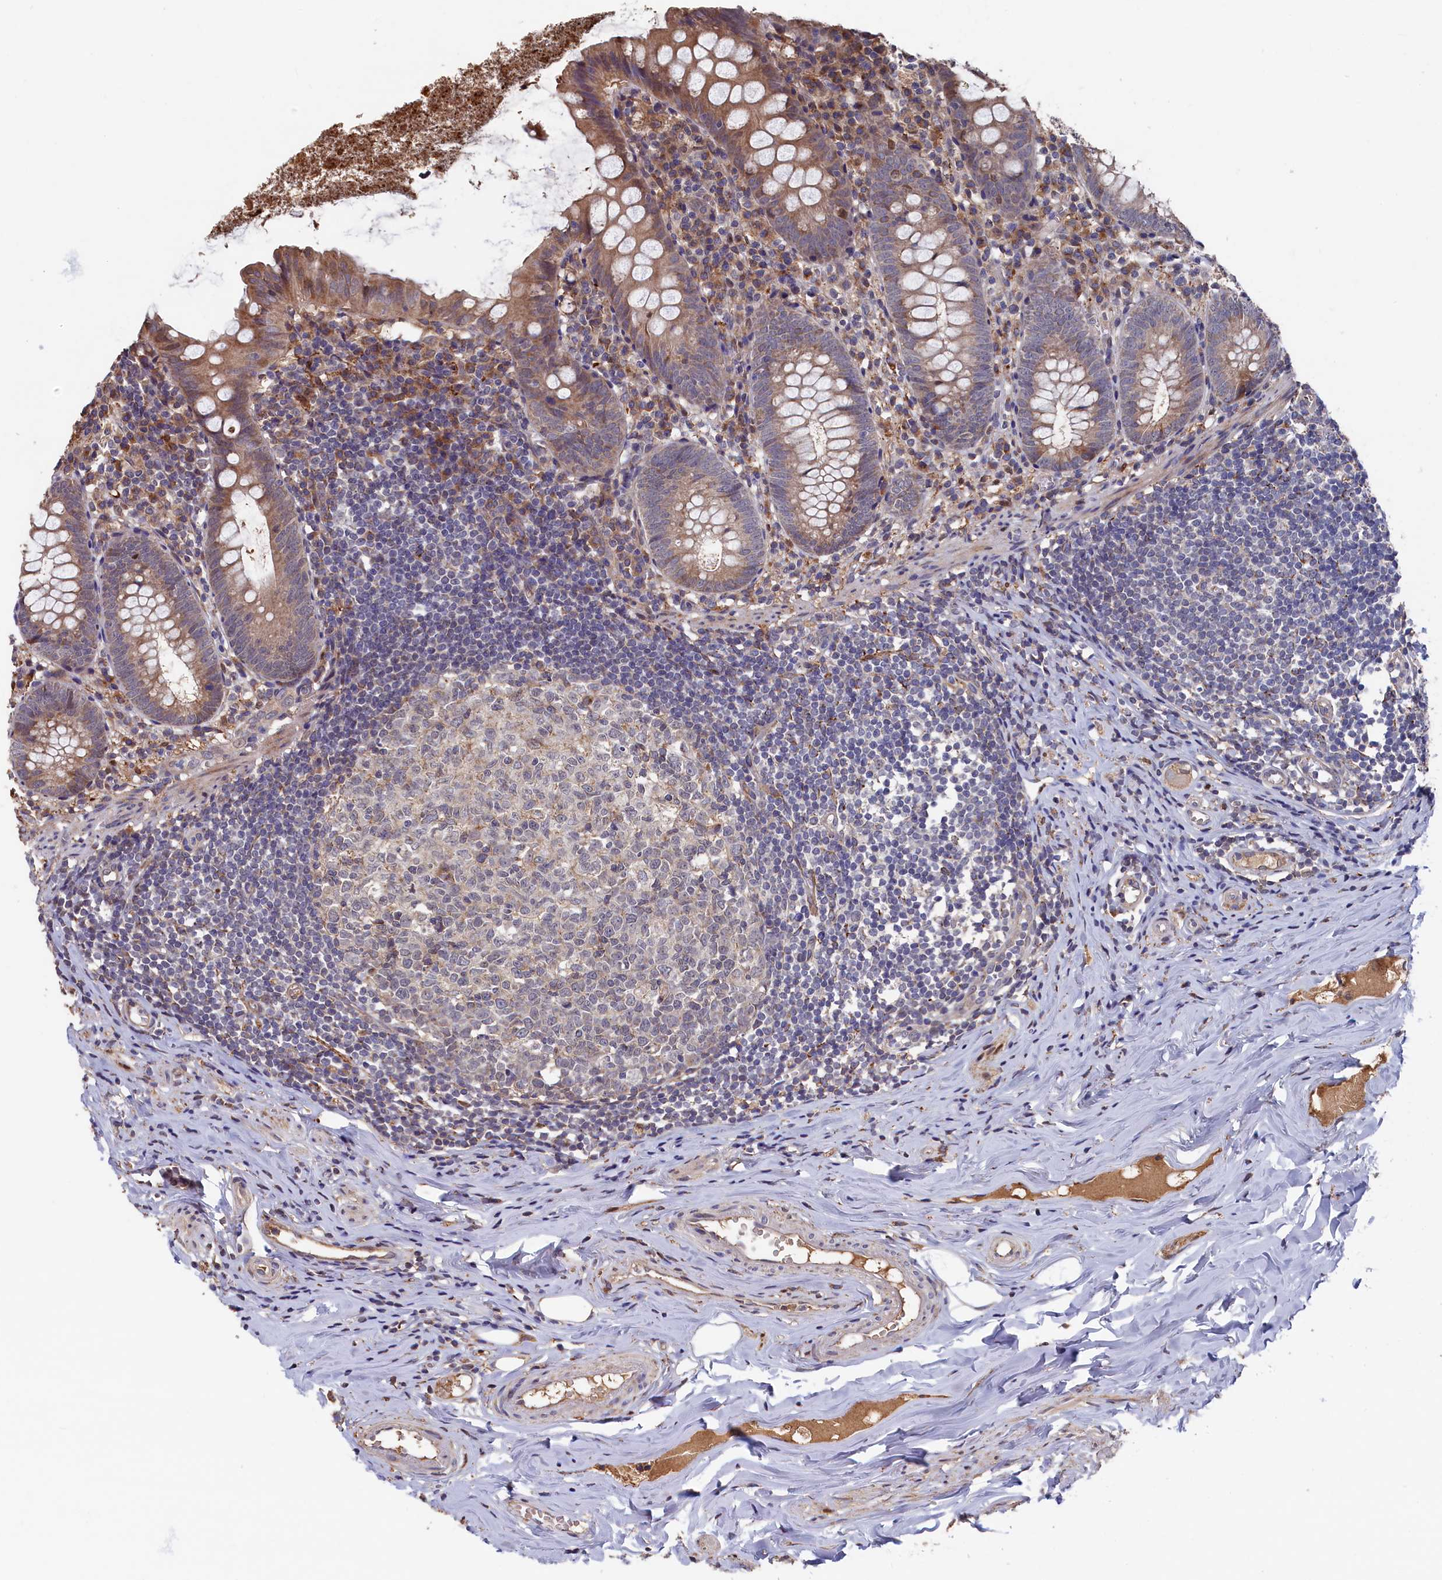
{"staining": {"intensity": "moderate", "quantity": "25%-75%", "location": "cytoplasmic/membranous"}, "tissue": "appendix", "cell_type": "Glandular cells", "image_type": "normal", "snomed": [{"axis": "morphology", "description": "Normal tissue, NOS"}, {"axis": "topography", "description": "Appendix"}], "caption": "This image demonstrates unremarkable appendix stained with immunohistochemistry to label a protein in brown. The cytoplasmic/membranous of glandular cells show moderate positivity for the protein. Nuclei are counter-stained blue.", "gene": "SLC12A4", "patient": {"sex": "female", "age": 51}}